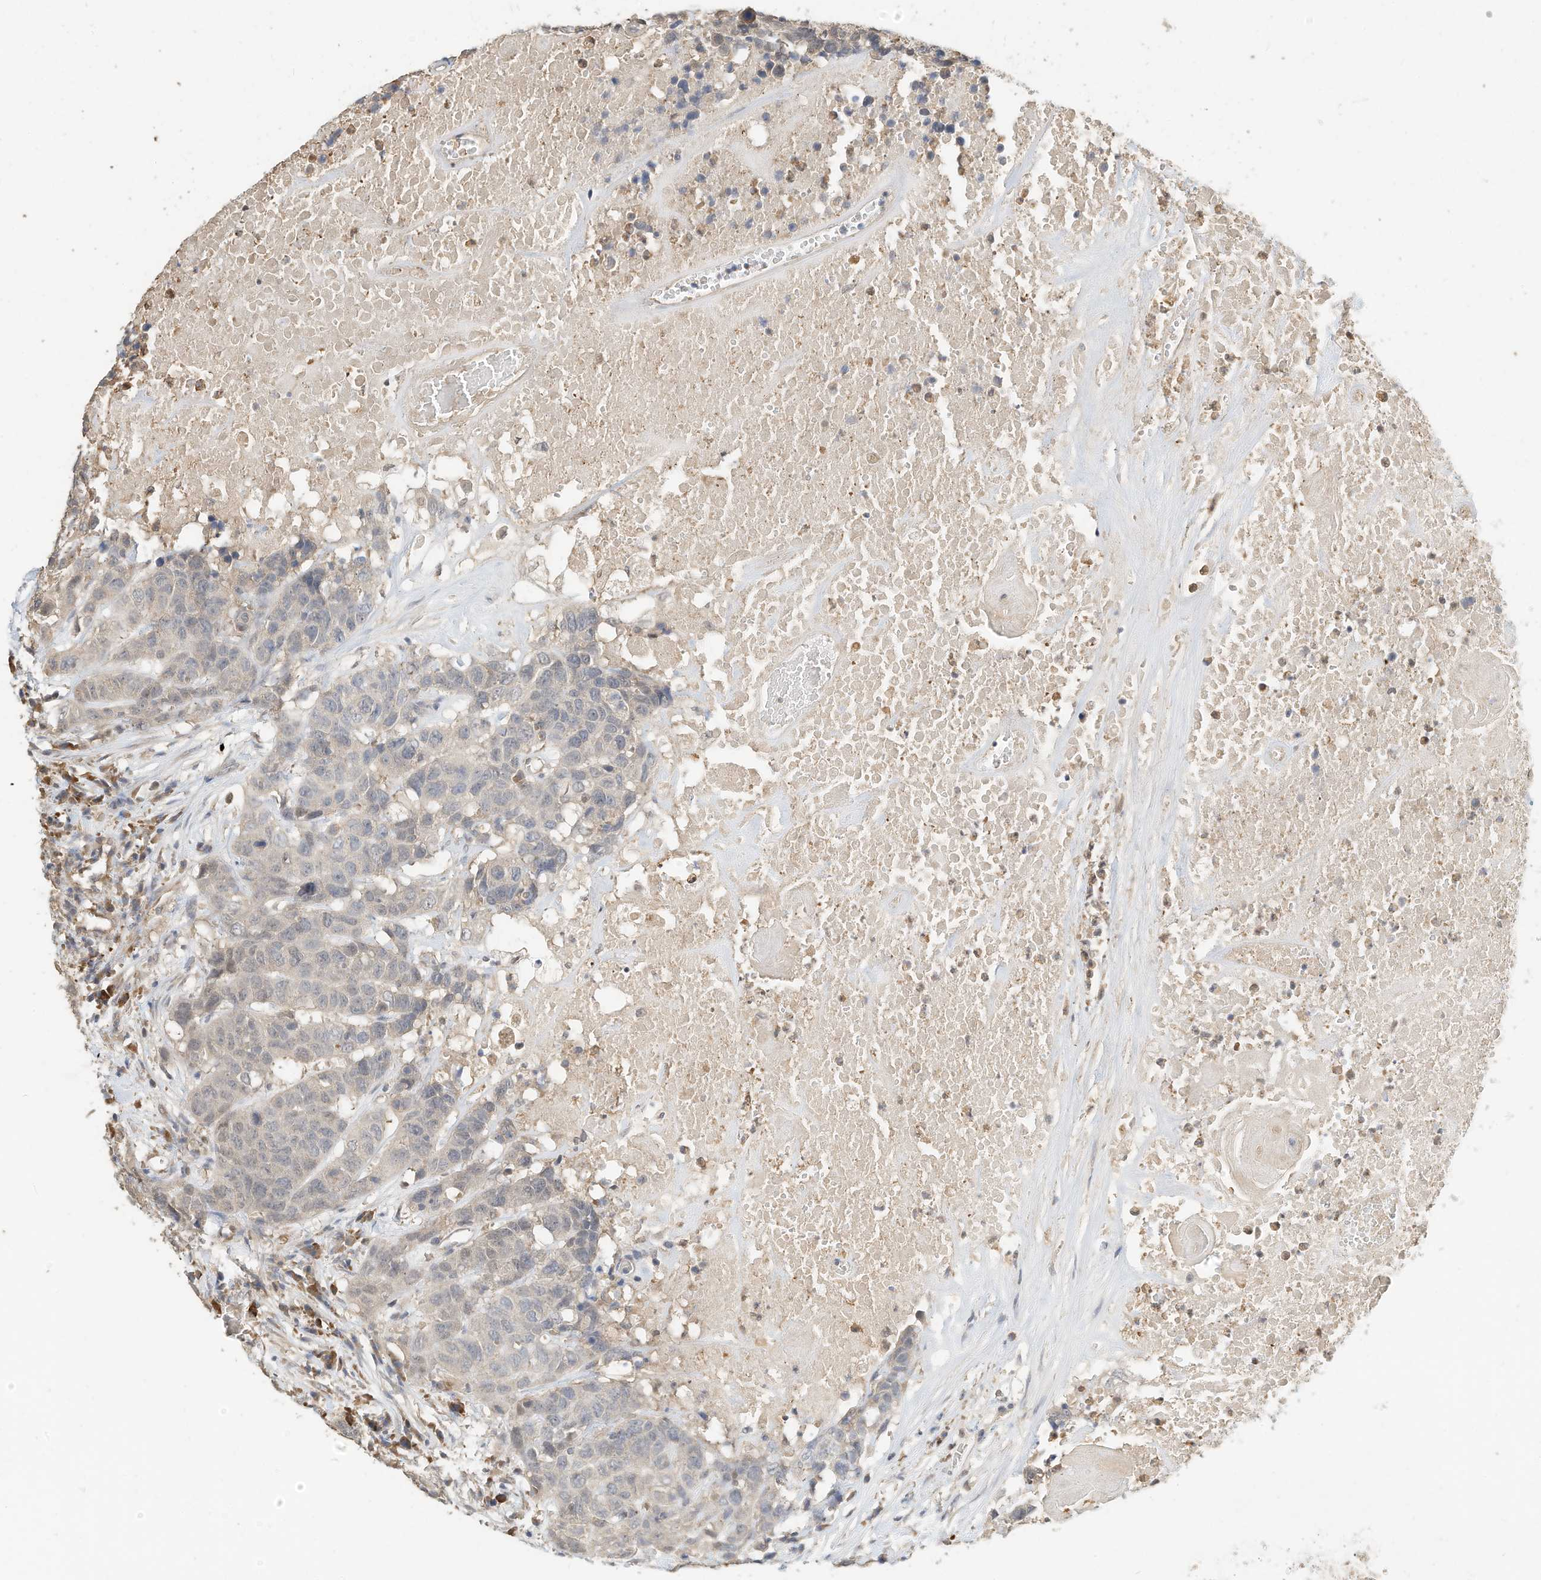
{"staining": {"intensity": "negative", "quantity": "none", "location": "none"}, "tissue": "head and neck cancer", "cell_type": "Tumor cells", "image_type": "cancer", "snomed": [{"axis": "morphology", "description": "Squamous cell carcinoma, NOS"}, {"axis": "topography", "description": "Head-Neck"}], "caption": "Squamous cell carcinoma (head and neck) stained for a protein using IHC shows no staining tumor cells.", "gene": "OFD1", "patient": {"sex": "male", "age": 66}}